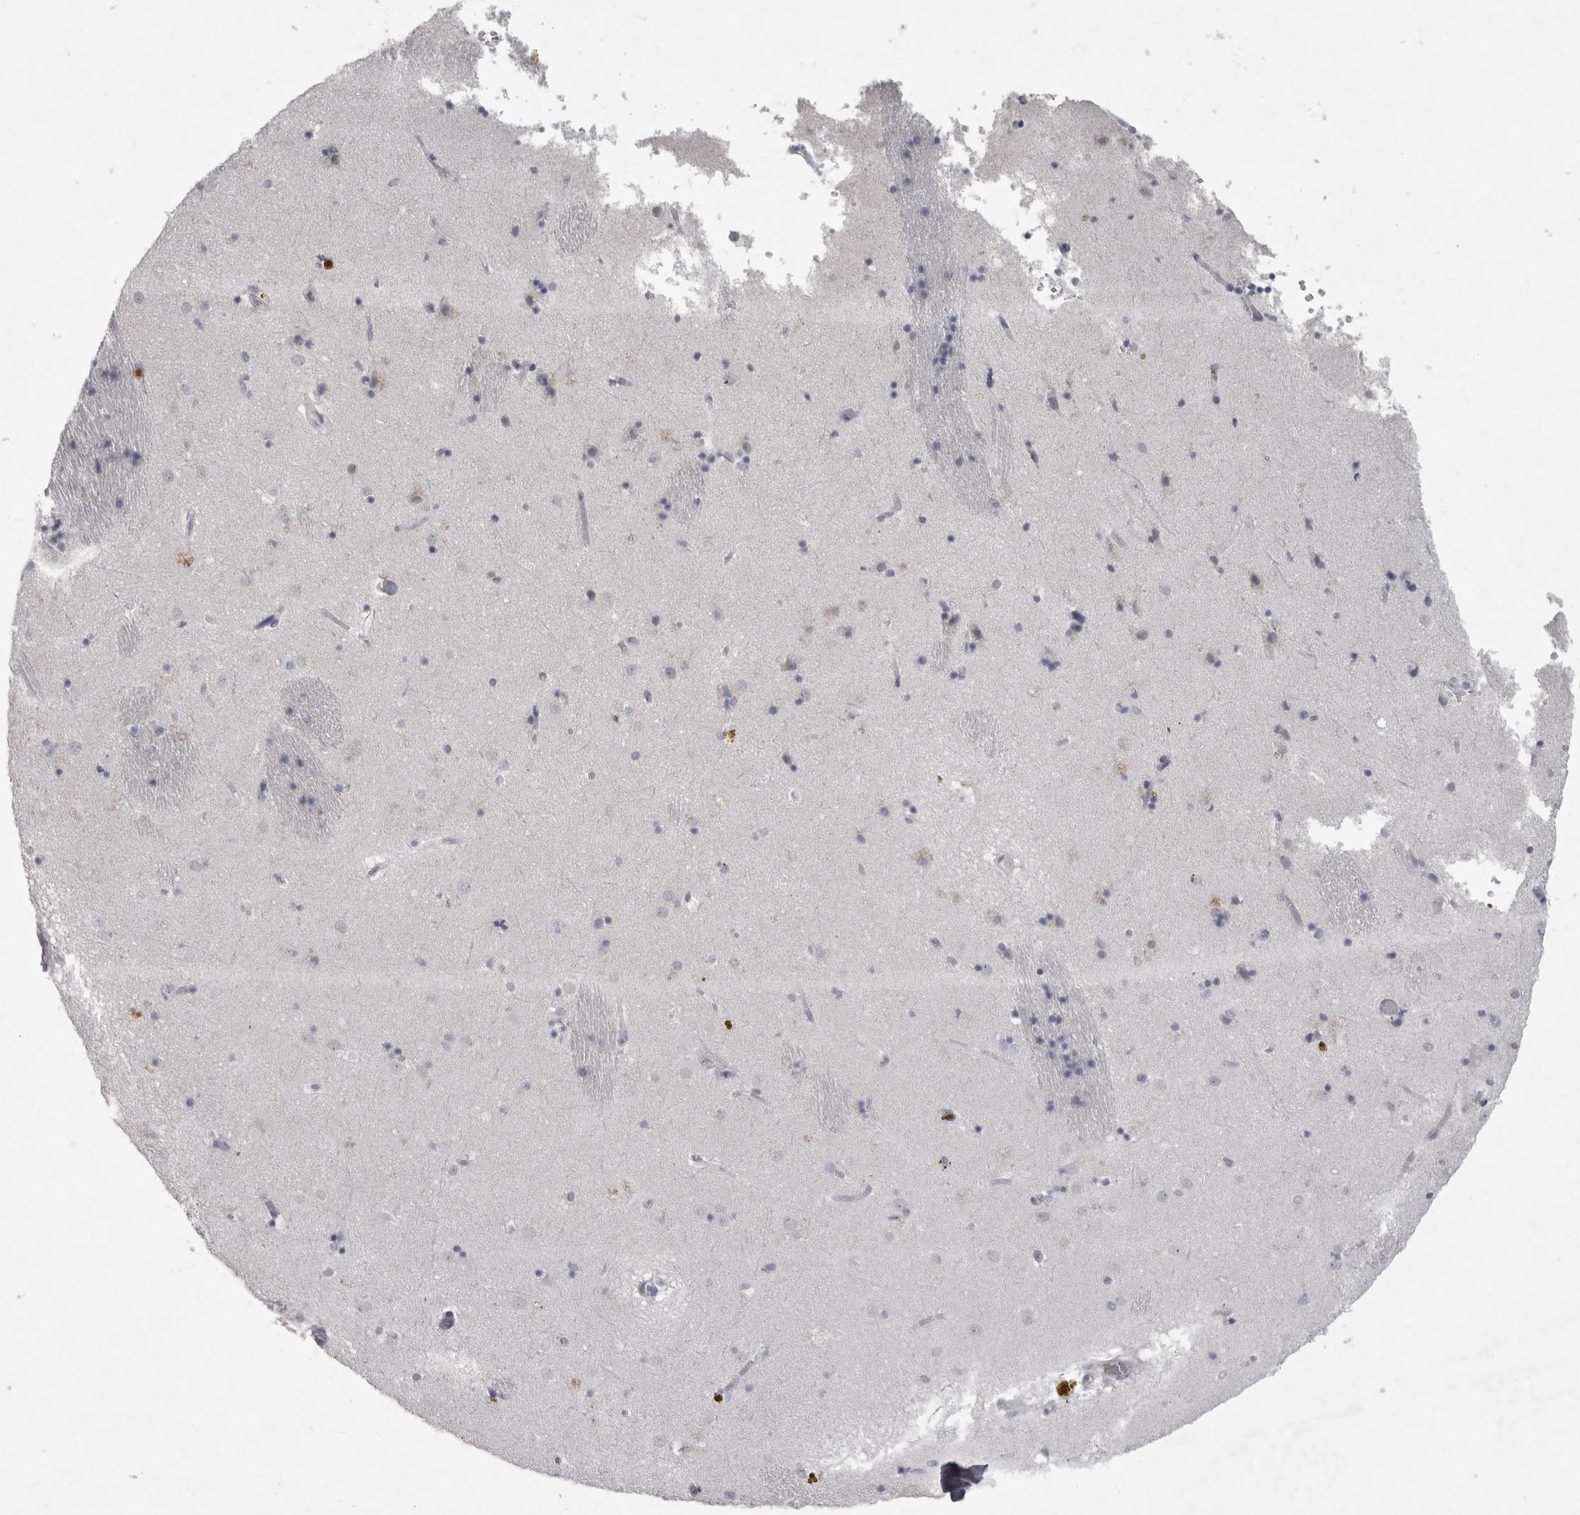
{"staining": {"intensity": "negative", "quantity": "none", "location": "none"}, "tissue": "caudate", "cell_type": "Glial cells", "image_type": "normal", "snomed": [{"axis": "morphology", "description": "Normal tissue, NOS"}, {"axis": "topography", "description": "Lateral ventricle wall"}], "caption": "Caudate was stained to show a protein in brown. There is no significant staining in glial cells. (Brightfield microscopy of DAB (3,3'-diaminobenzidine) immunohistochemistry at high magnification).", "gene": "PDX1", "patient": {"sex": "male", "age": 70}}